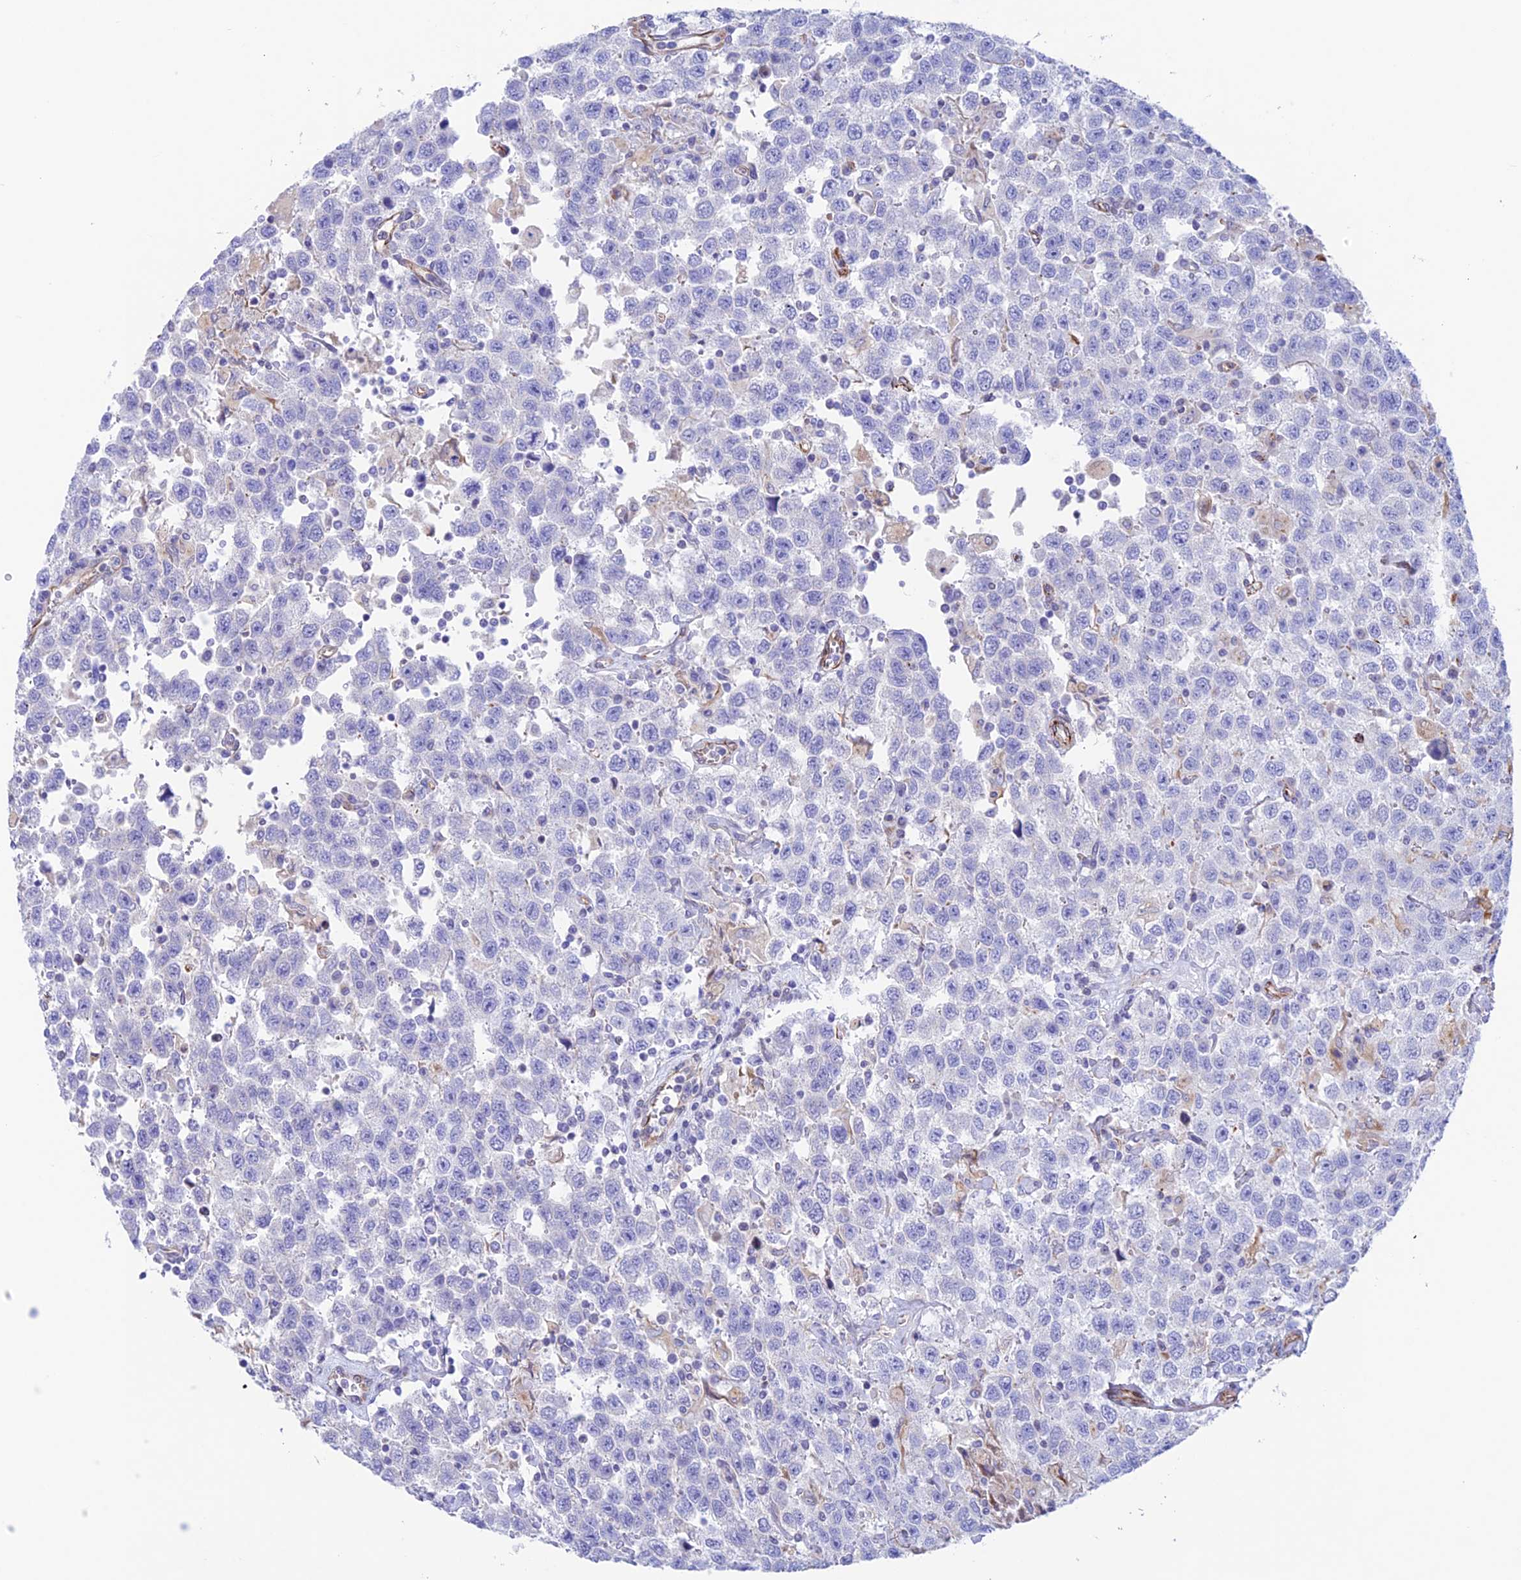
{"staining": {"intensity": "negative", "quantity": "none", "location": "none"}, "tissue": "testis cancer", "cell_type": "Tumor cells", "image_type": "cancer", "snomed": [{"axis": "morphology", "description": "Seminoma, NOS"}, {"axis": "topography", "description": "Testis"}], "caption": "This image is of seminoma (testis) stained with immunohistochemistry to label a protein in brown with the nuclei are counter-stained blue. There is no positivity in tumor cells.", "gene": "ZNF652", "patient": {"sex": "male", "age": 41}}